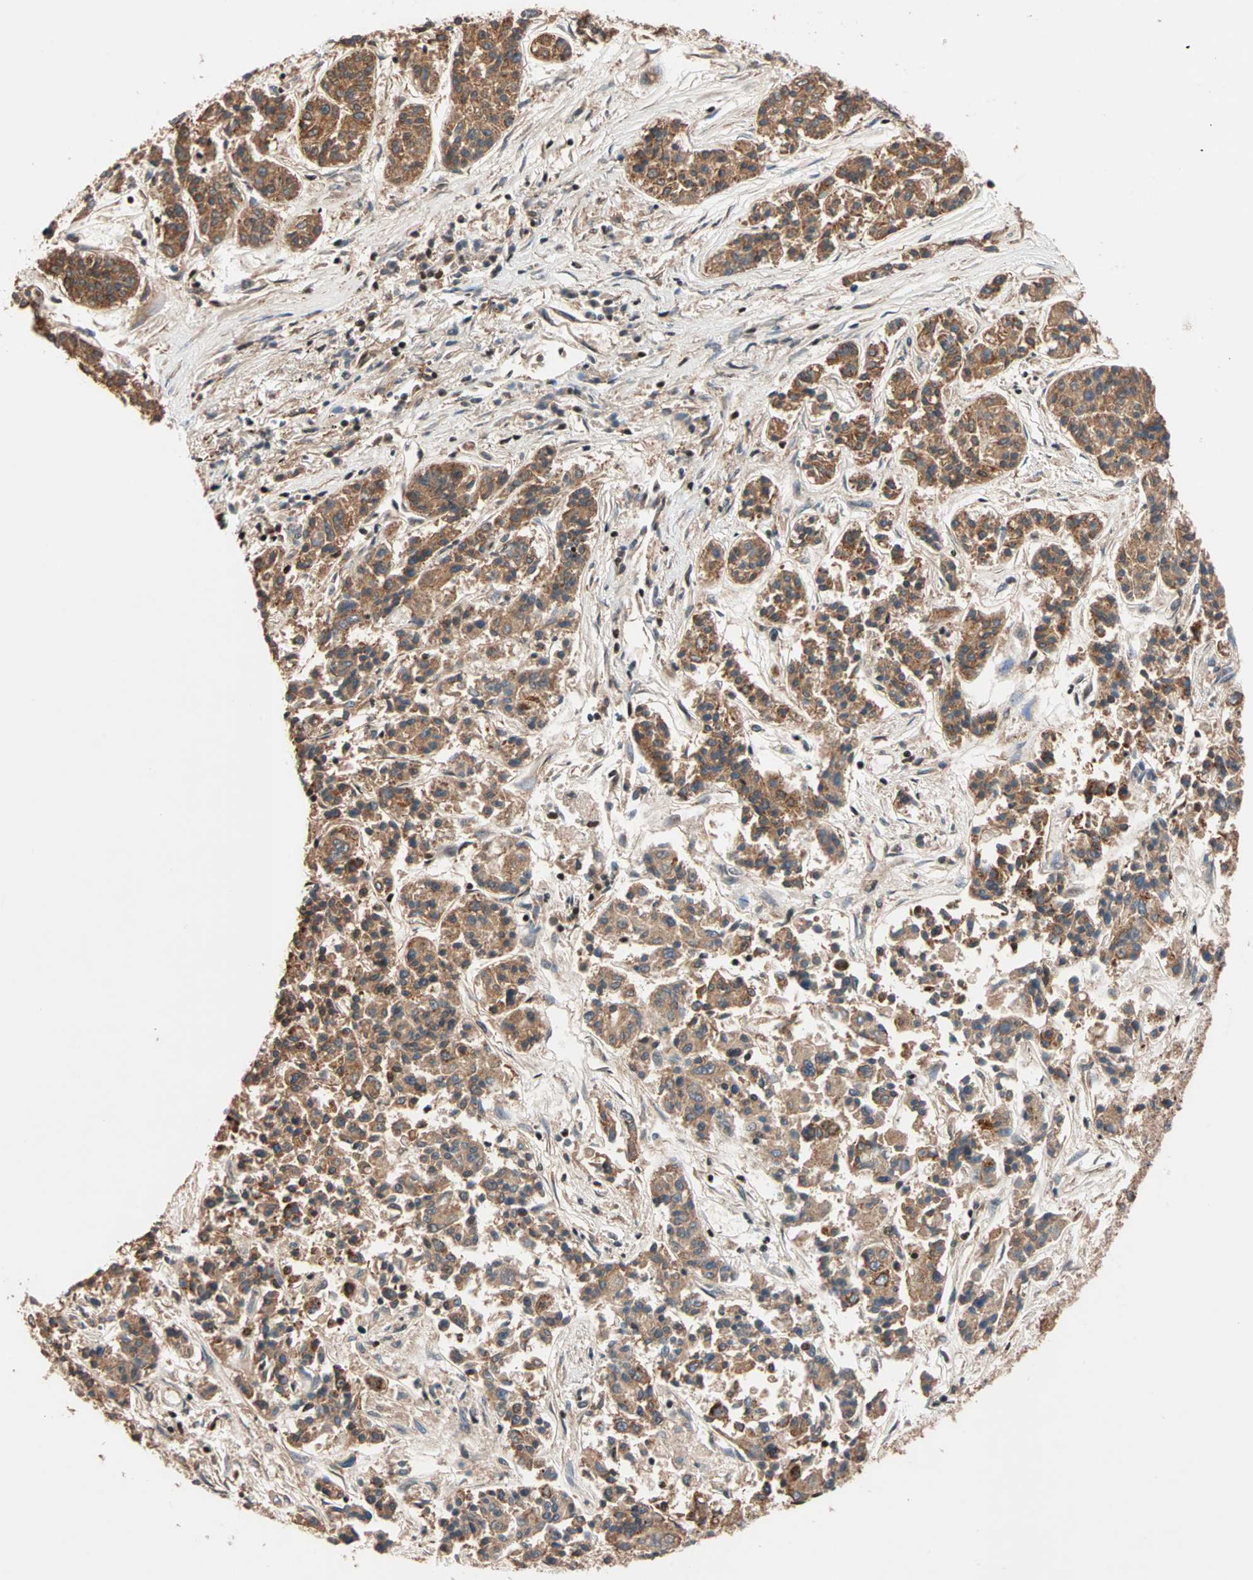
{"staining": {"intensity": "moderate", "quantity": ">75%", "location": "cytoplasmic/membranous"}, "tissue": "lung cancer", "cell_type": "Tumor cells", "image_type": "cancer", "snomed": [{"axis": "morphology", "description": "Adenocarcinoma, NOS"}, {"axis": "topography", "description": "Lung"}], "caption": "High-magnification brightfield microscopy of adenocarcinoma (lung) stained with DAB (3,3'-diaminobenzidine) (brown) and counterstained with hematoxylin (blue). tumor cells exhibit moderate cytoplasmic/membranous positivity is appreciated in approximately>75% of cells.", "gene": "HECW1", "patient": {"sex": "male", "age": 84}}